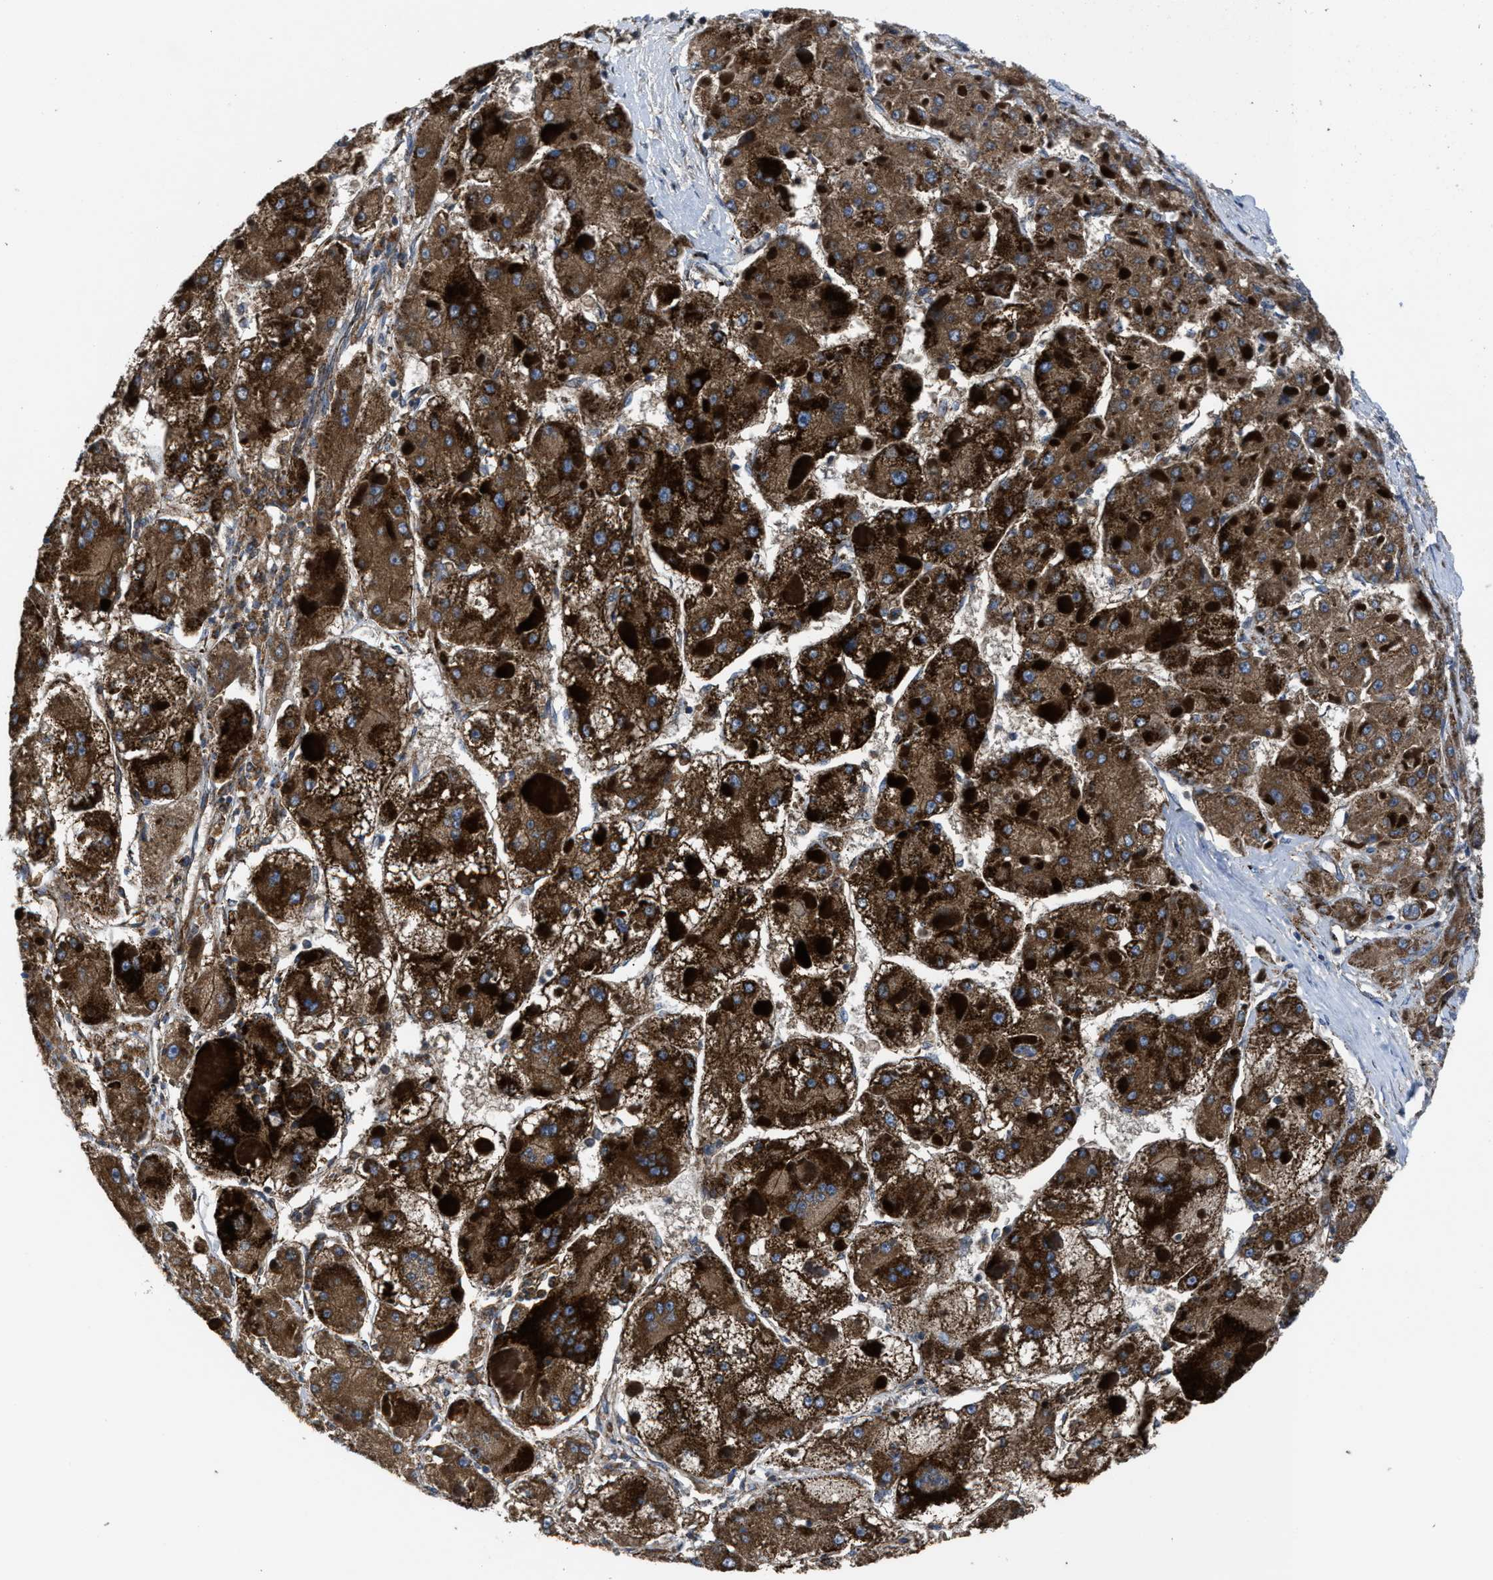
{"staining": {"intensity": "strong", "quantity": ">75%", "location": "cytoplasmic/membranous"}, "tissue": "liver cancer", "cell_type": "Tumor cells", "image_type": "cancer", "snomed": [{"axis": "morphology", "description": "Carcinoma, Hepatocellular, NOS"}, {"axis": "topography", "description": "Liver"}], "caption": "A high-resolution image shows IHC staining of hepatocellular carcinoma (liver), which demonstrates strong cytoplasmic/membranous positivity in approximately >75% of tumor cells.", "gene": "PASK", "patient": {"sex": "female", "age": 73}}